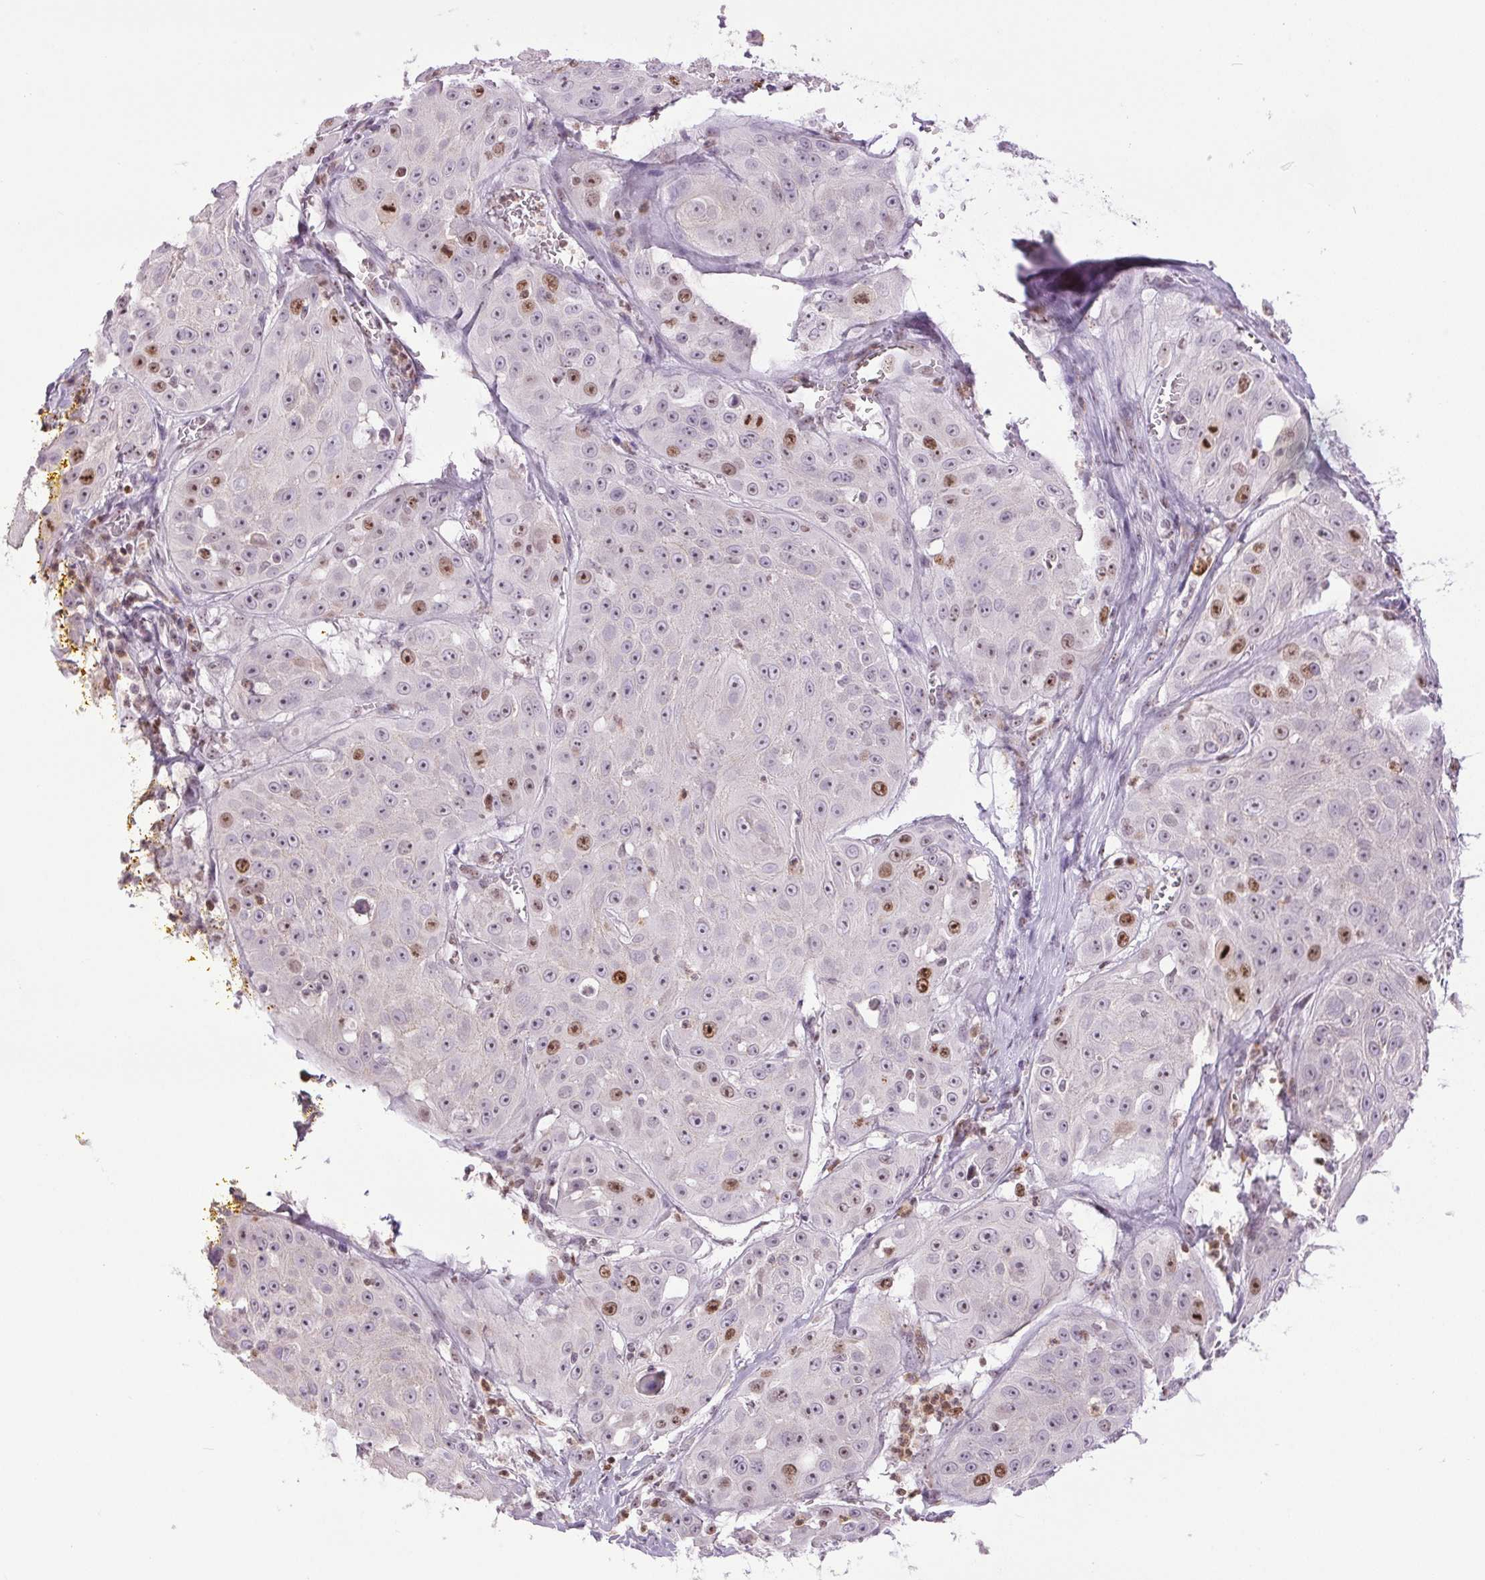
{"staining": {"intensity": "strong", "quantity": "<25%", "location": "nuclear"}, "tissue": "head and neck cancer", "cell_type": "Tumor cells", "image_type": "cancer", "snomed": [{"axis": "morphology", "description": "Squamous cell carcinoma, NOS"}, {"axis": "topography", "description": "Oral tissue"}, {"axis": "topography", "description": "Head-Neck"}], "caption": "Strong nuclear expression for a protein is appreciated in about <25% of tumor cells of head and neck cancer (squamous cell carcinoma) using immunohistochemistry (IHC).", "gene": "SMIM6", "patient": {"sex": "male", "age": 81}}